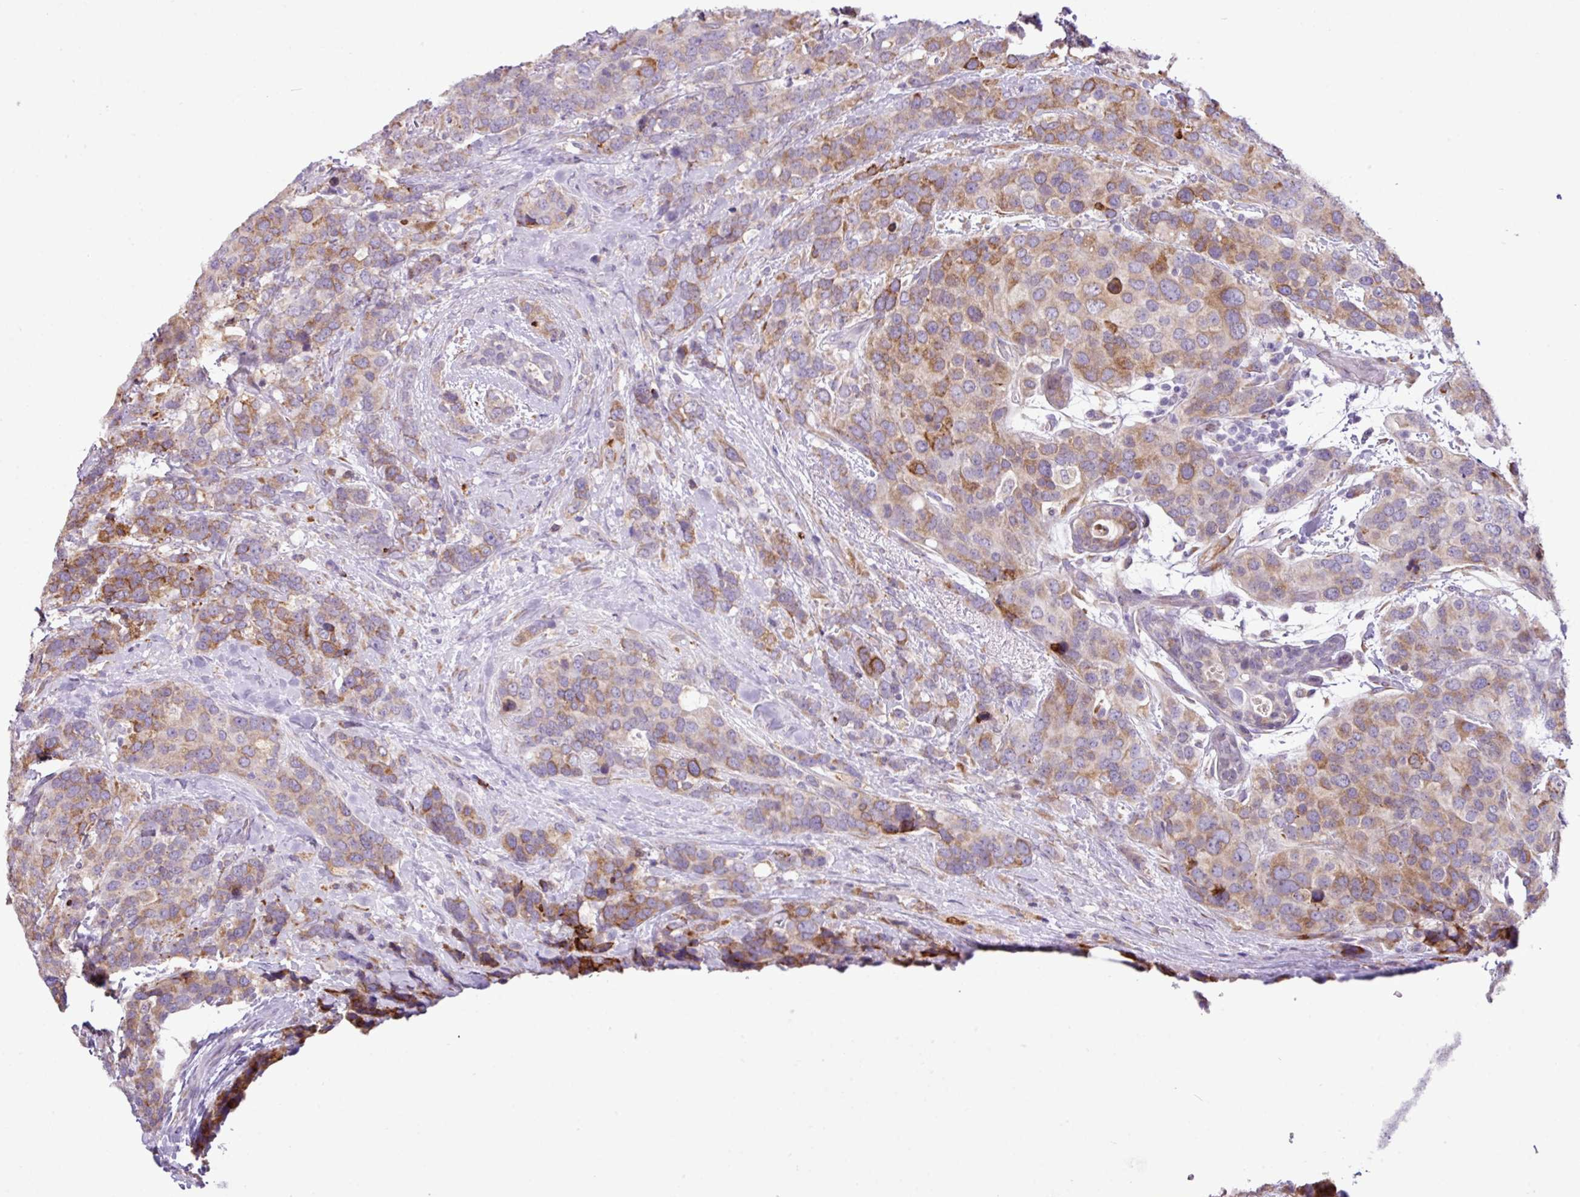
{"staining": {"intensity": "moderate", "quantity": "25%-75%", "location": "cytoplasmic/membranous"}, "tissue": "breast cancer", "cell_type": "Tumor cells", "image_type": "cancer", "snomed": [{"axis": "morphology", "description": "Lobular carcinoma"}, {"axis": "topography", "description": "Breast"}], "caption": "Immunohistochemical staining of breast cancer (lobular carcinoma) exhibits moderate cytoplasmic/membranous protein expression in about 25%-75% of tumor cells. (DAB (3,3'-diaminobenzidine) = brown stain, brightfield microscopy at high magnification).", "gene": "RGS21", "patient": {"sex": "female", "age": 59}}